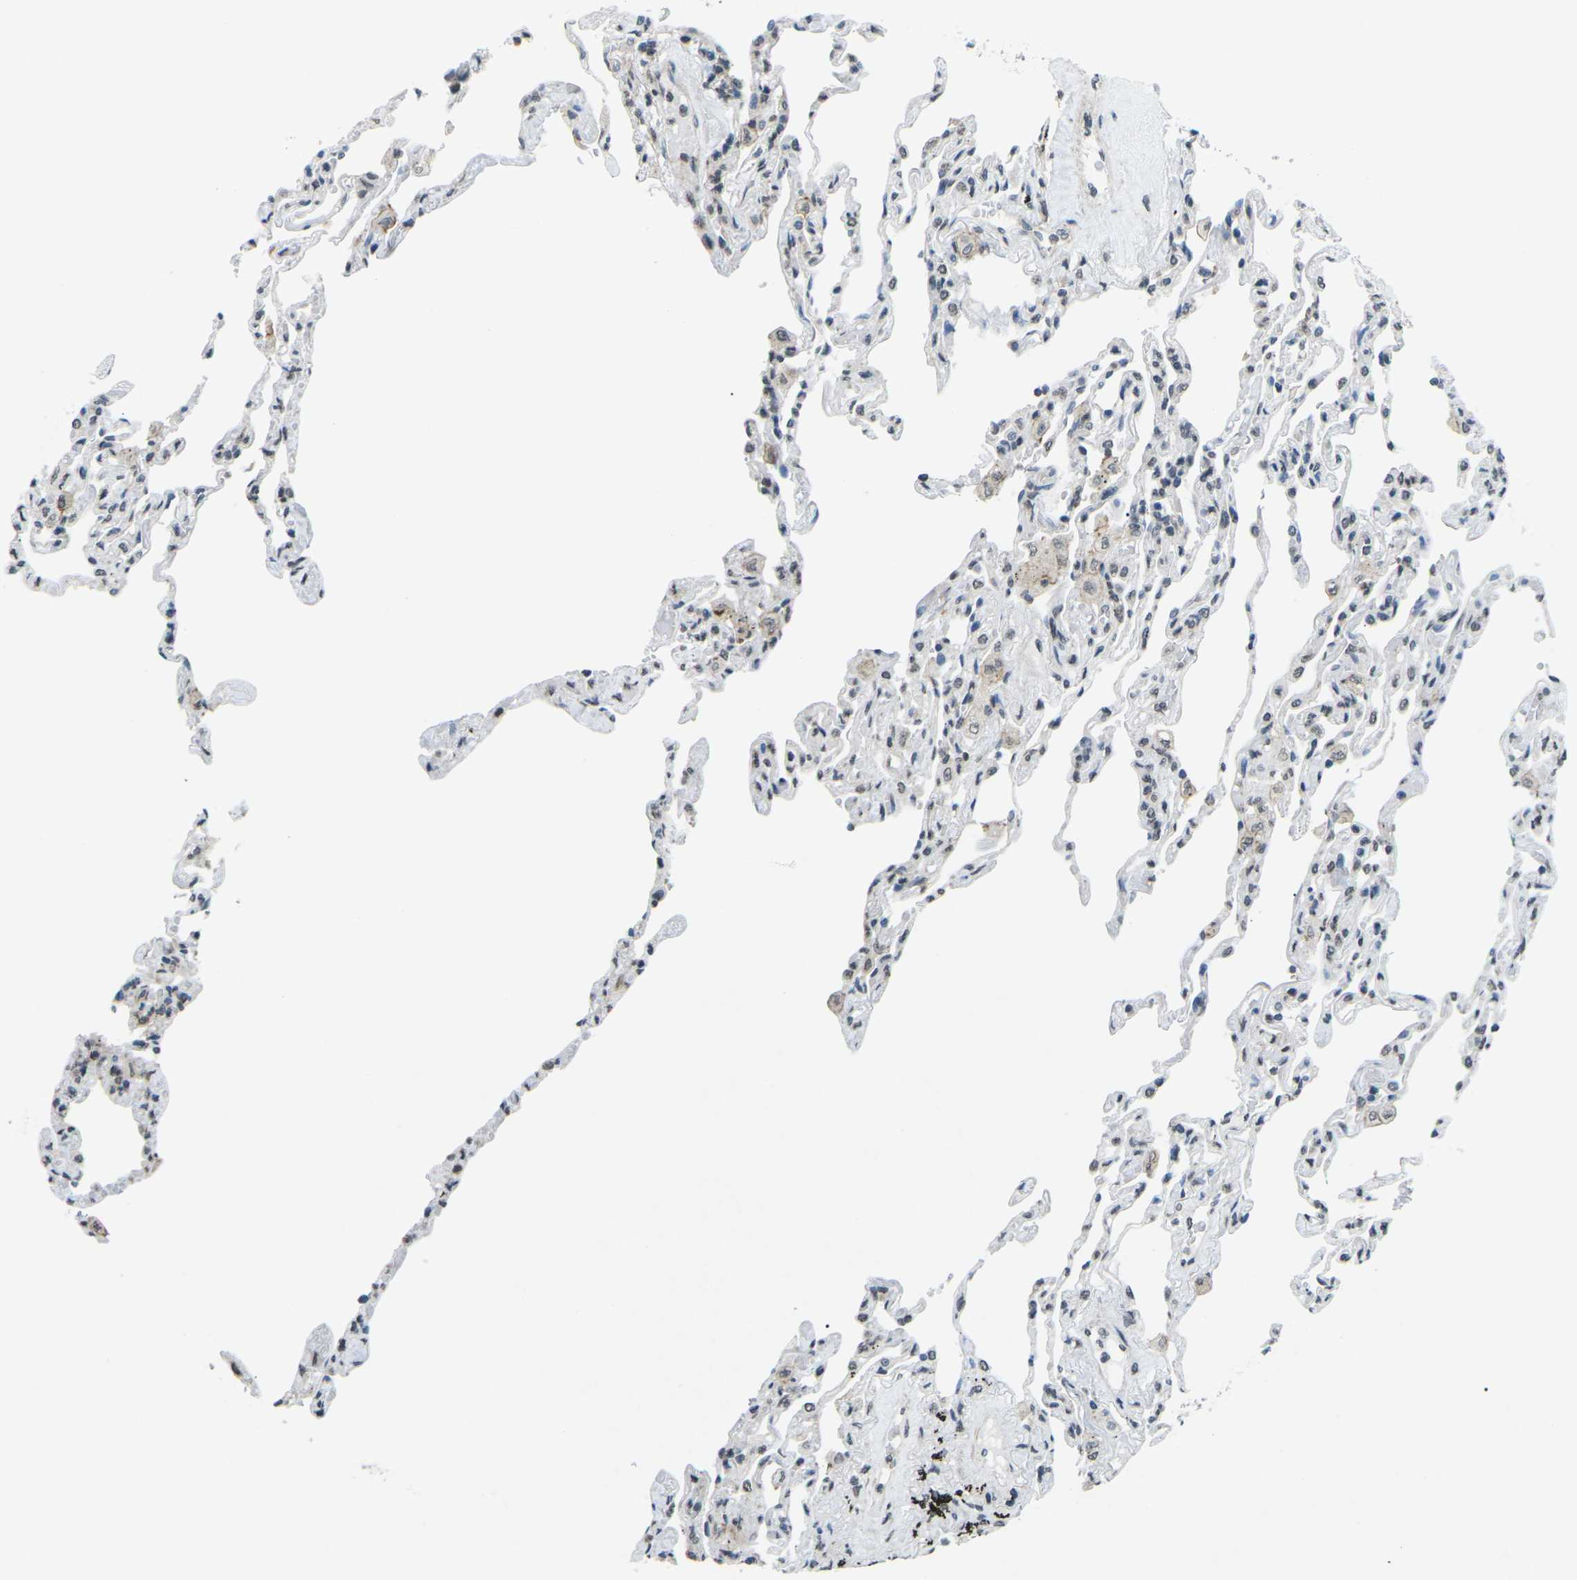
{"staining": {"intensity": "weak", "quantity": "<25%", "location": "cytoplasmic/membranous"}, "tissue": "lung", "cell_type": "Alveolar cells", "image_type": "normal", "snomed": [{"axis": "morphology", "description": "Normal tissue, NOS"}, {"axis": "topography", "description": "Lung"}], "caption": "An IHC image of unremarkable lung is shown. There is no staining in alveolar cells of lung. (Stains: DAB (3,3'-diaminobenzidine) IHC with hematoxylin counter stain, Microscopy: brightfield microscopy at high magnification).", "gene": "TFR2", "patient": {"sex": "male", "age": 59}}